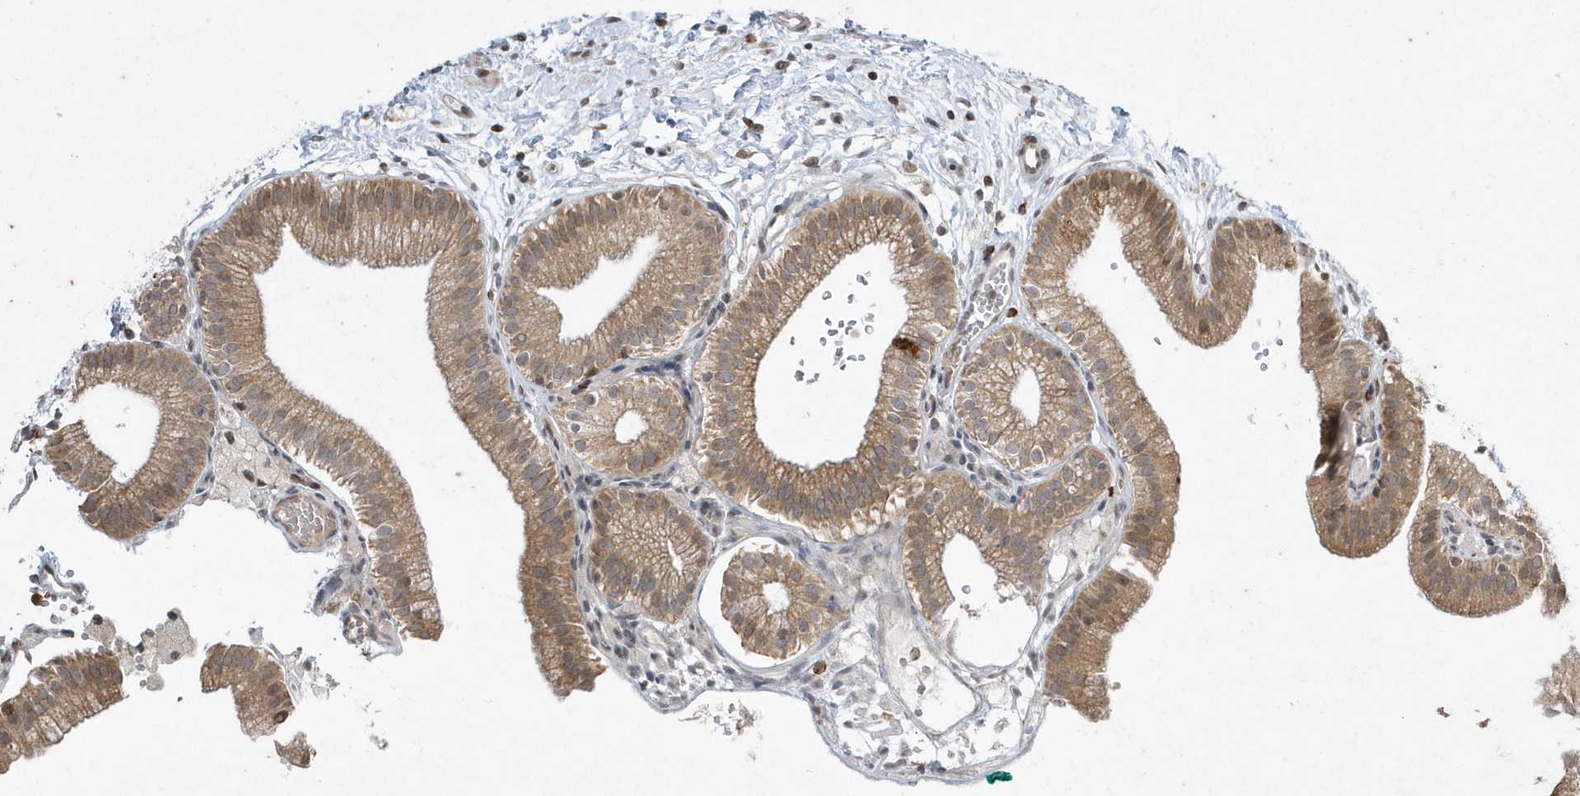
{"staining": {"intensity": "moderate", "quantity": ">75%", "location": "cytoplasmic/membranous,nuclear"}, "tissue": "gallbladder", "cell_type": "Glandular cells", "image_type": "normal", "snomed": [{"axis": "morphology", "description": "Normal tissue, NOS"}, {"axis": "topography", "description": "Gallbladder"}], "caption": "Gallbladder stained for a protein displays moderate cytoplasmic/membranous,nuclear positivity in glandular cells. The staining was performed using DAB (3,3'-diaminobenzidine) to visualize the protein expression in brown, while the nuclei were stained in blue with hematoxylin (Magnification: 20x).", "gene": "EIF2B1", "patient": {"sex": "male", "age": 55}}